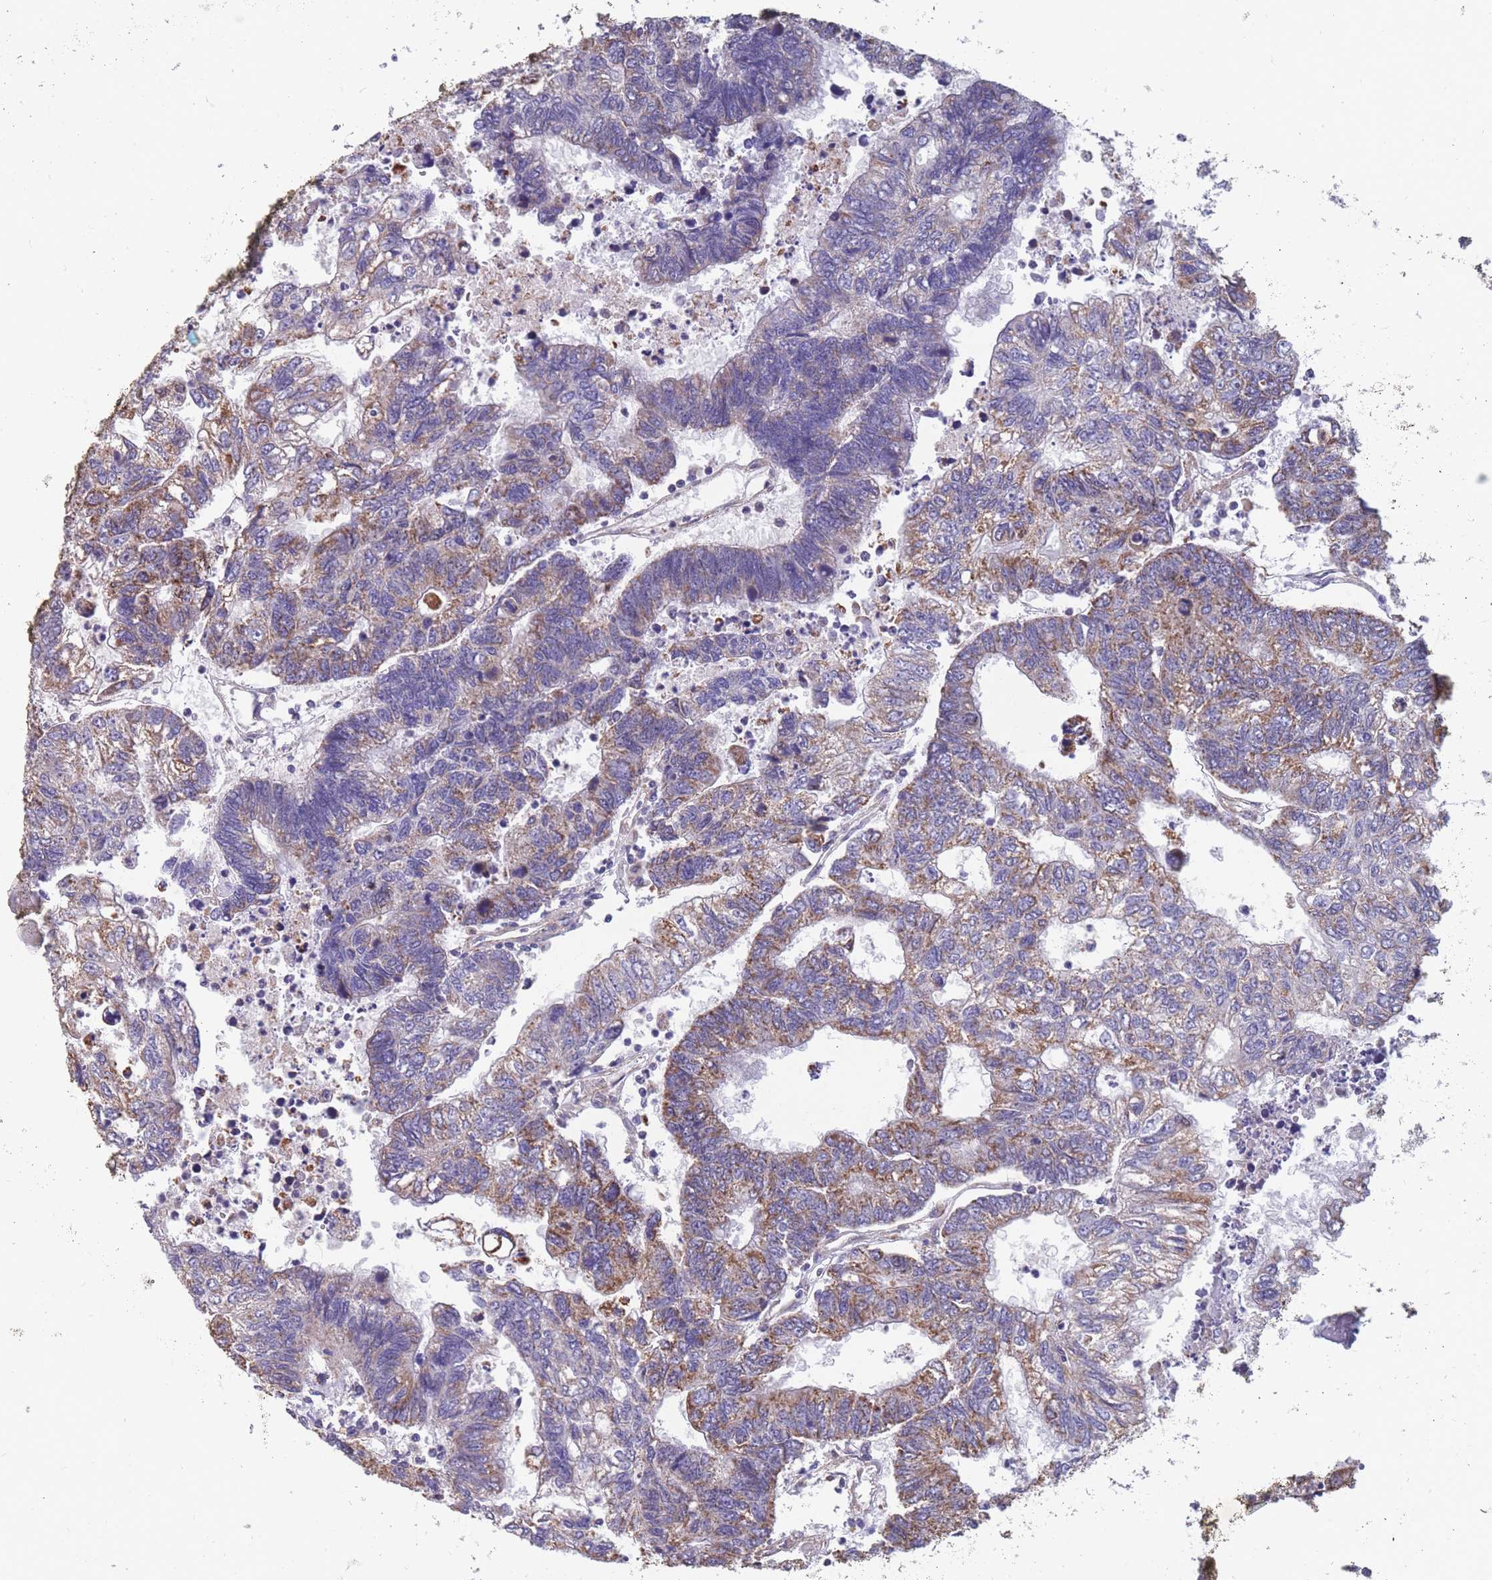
{"staining": {"intensity": "moderate", "quantity": "25%-75%", "location": "cytoplasmic/membranous"}, "tissue": "colorectal cancer", "cell_type": "Tumor cells", "image_type": "cancer", "snomed": [{"axis": "morphology", "description": "Adenocarcinoma, NOS"}, {"axis": "topography", "description": "Colon"}], "caption": "Colorectal cancer (adenocarcinoma) was stained to show a protein in brown. There is medium levels of moderate cytoplasmic/membranous staining in about 25%-75% of tumor cells.", "gene": "TOMM40L", "patient": {"sex": "female", "age": 48}}